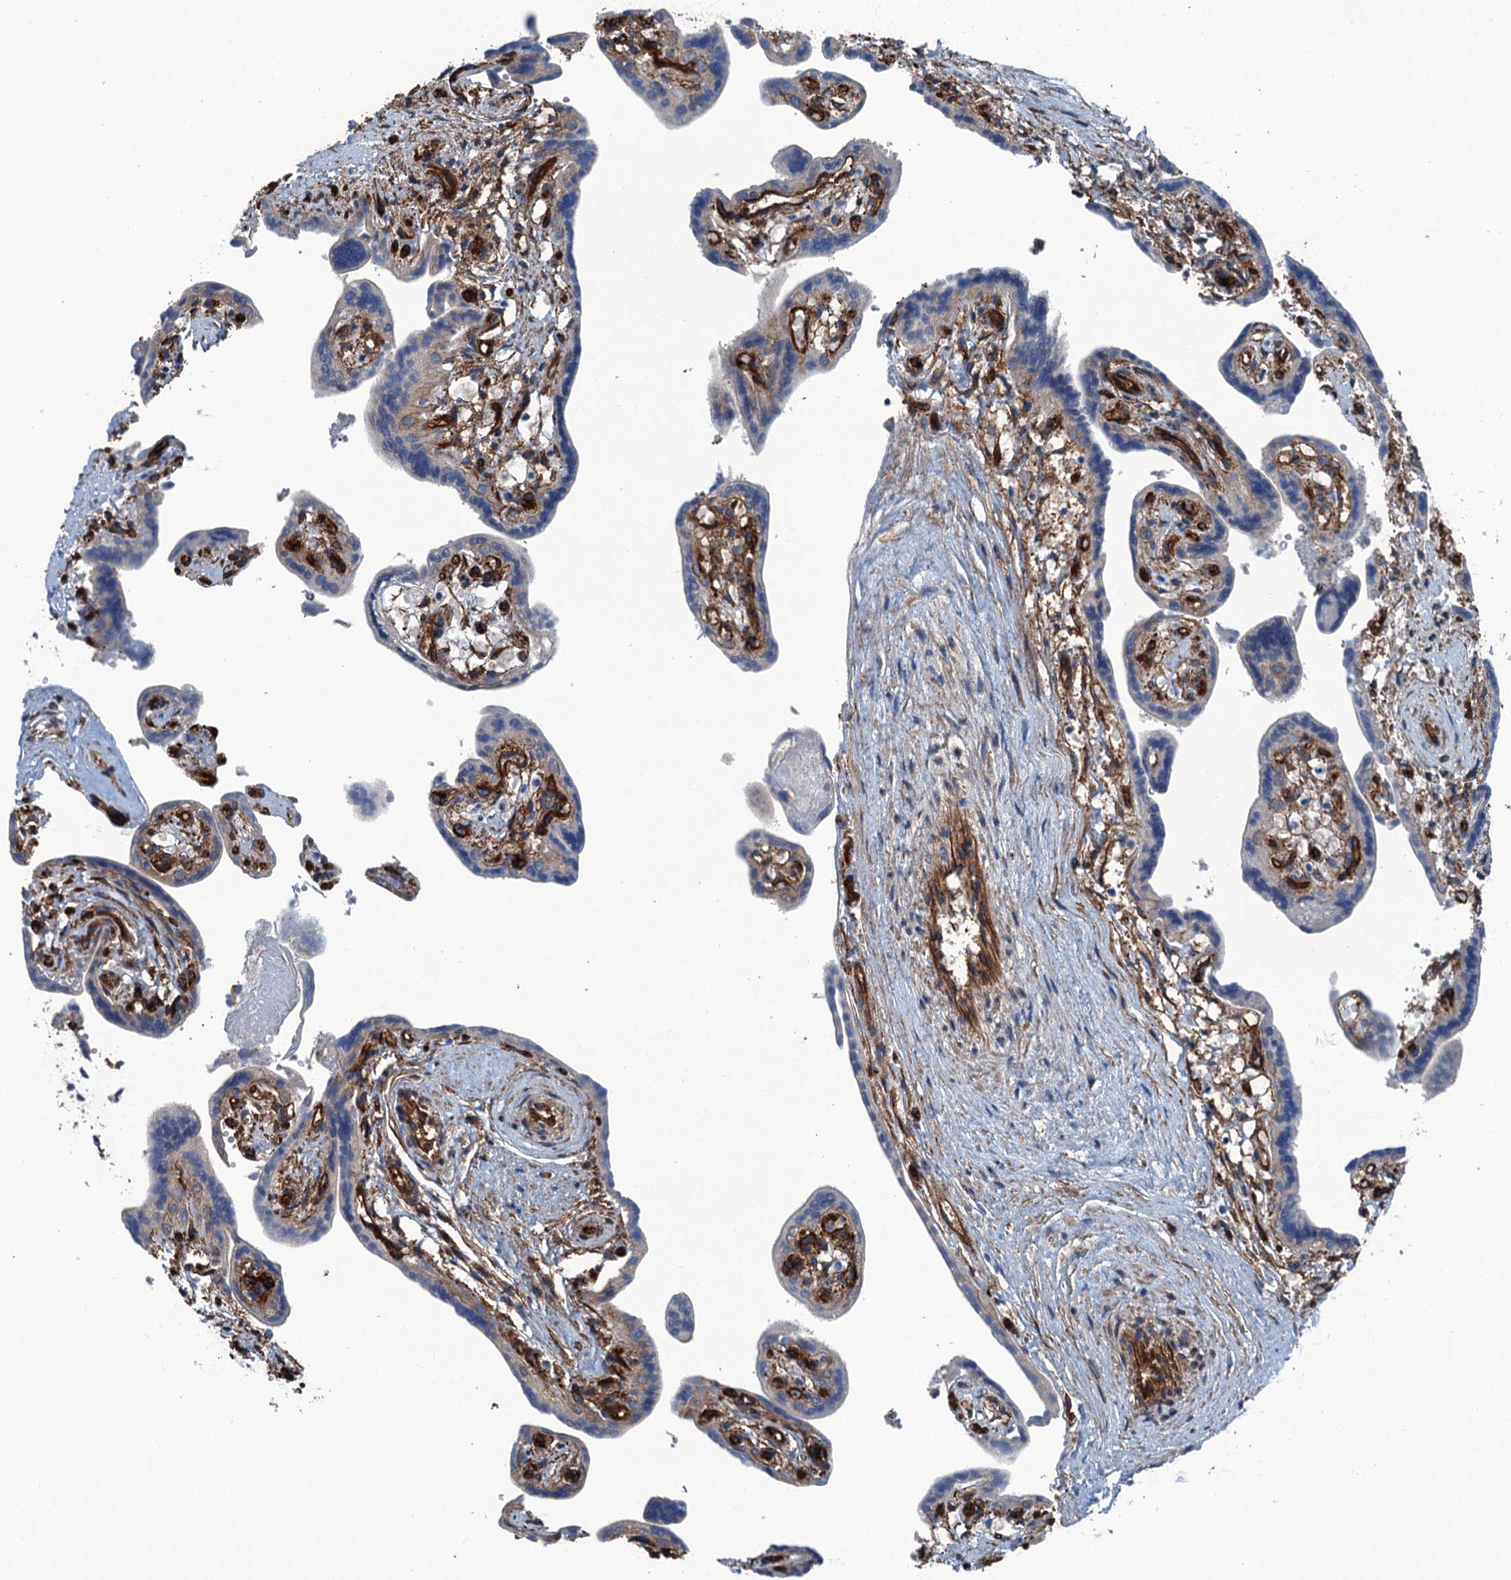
{"staining": {"intensity": "weak", "quantity": "<25%", "location": "cytoplasmic/membranous"}, "tissue": "placenta", "cell_type": "Trophoblastic cells", "image_type": "normal", "snomed": [{"axis": "morphology", "description": "Normal tissue, NOS"}, {"axis": "topography", "description": "Placenta"}], "caption": "The IHC histopathology image has no significant staining in trophoblastic cells of placenta. (DAB immunohistochemistry visualized using brightfield microscopy, high magnification).", "gene": "NMRAL1", "patient": {"sex": "female", "age": 37}}